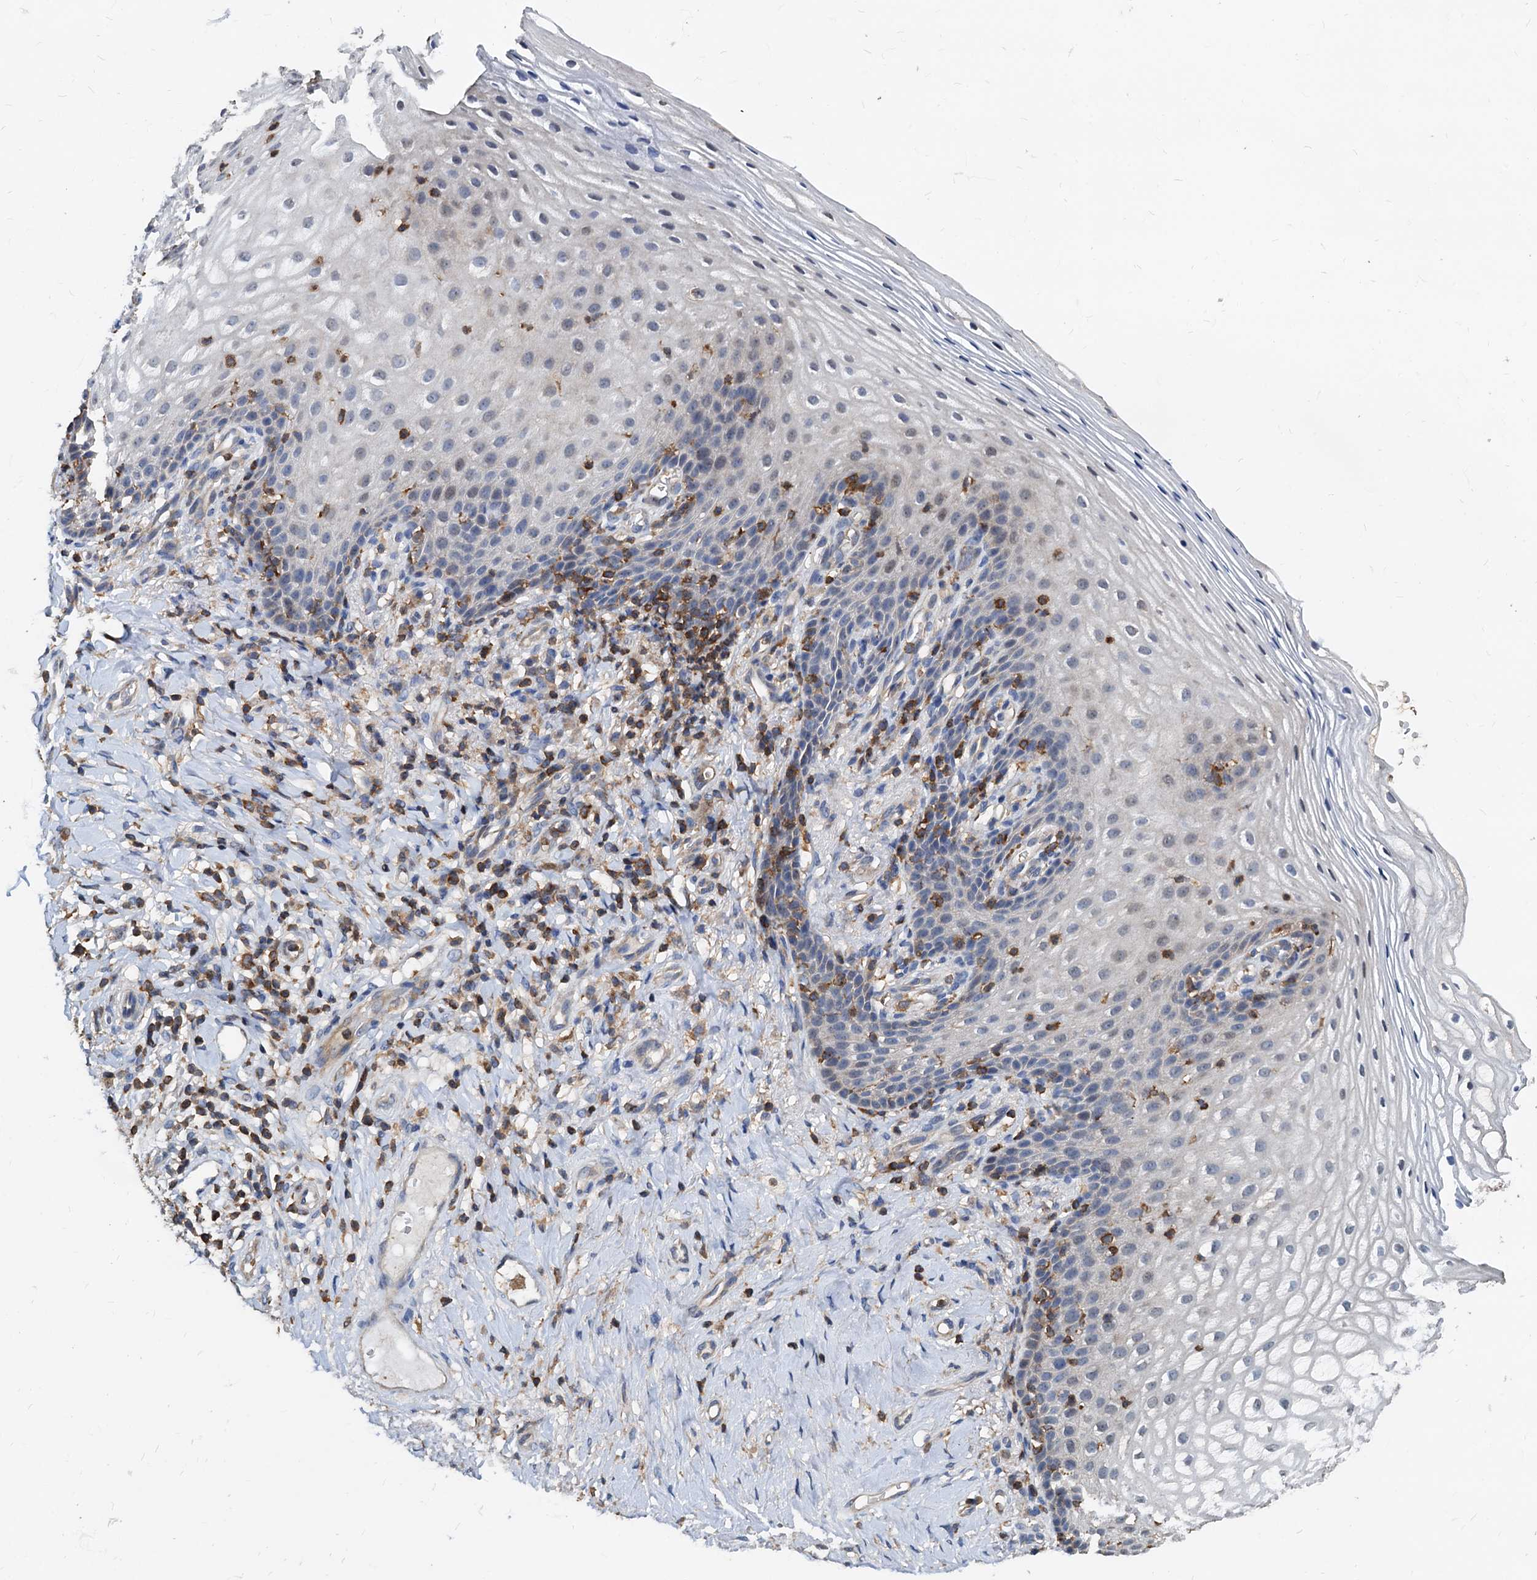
{"staining": {"intensity": "weak", "quantity": "<25%", "location": "cytoplasmic/membranous"}, "tissue": "vagina", "cell_type": "Squamous epithelial cells", "image_type": "normal", "snomed": [{"axis": "morphology", "description": "Normal tissue, NOS"}, {"axis": "topography", "description": "Vagina"}], "caption": "This is a photomicrograph of immunohistochemistry staining of unremarkable vagina, which shows no positivity in squamous epithelial cells. (Brightfield microscopy of DAB immunohistochemistry (IHC) at high magnification).", "gene": "LCP2", "patient": {"sex": "female", "age": 60}}